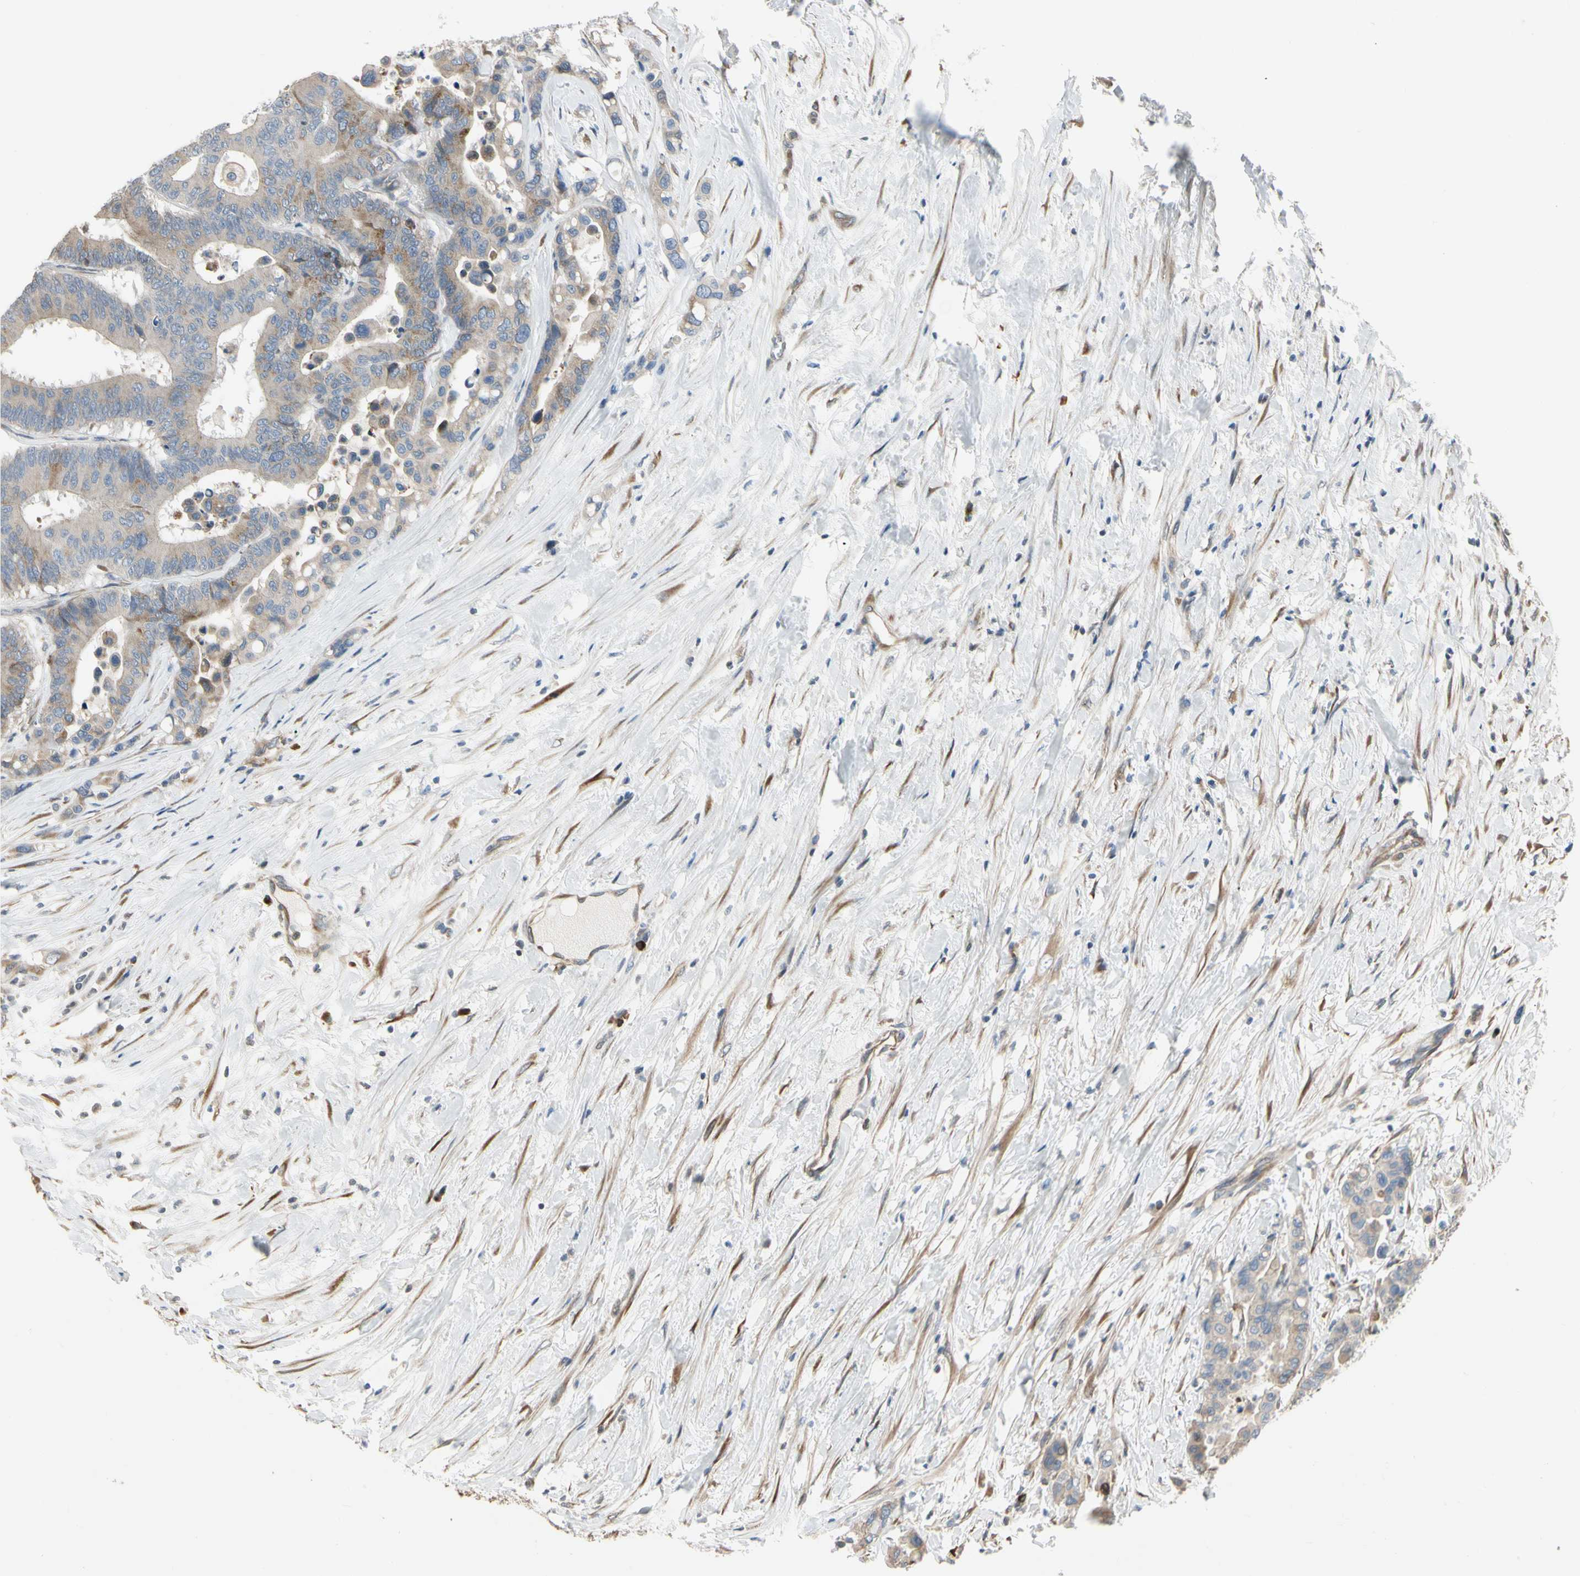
{"staining": {"intensity": "weak", "quantity": ">75%", "location": "cytoplasmic/membranous"}, "tissue": "colorectal cancer", "cell_type": "Tumor cells", "image_type": "cancer", "snomed": [{"axis": "morphology", "description": "Normal tissue, NOS"}, {"axis": "morphology", "description": "Adenocarcinoma, NOS"}, {"axis": "topography", "description": "Colon"}], "caption": "Protein expression analysis of colorectal cancer (adenocarcinoma) reveals weak cytoplasmic/membranous staining in approximately >75% of tumor cells. (IHC, brightfield microscopy, high magnification).", "gene": "NUCB2", "patient": {"sex": "male", "age": 82}}